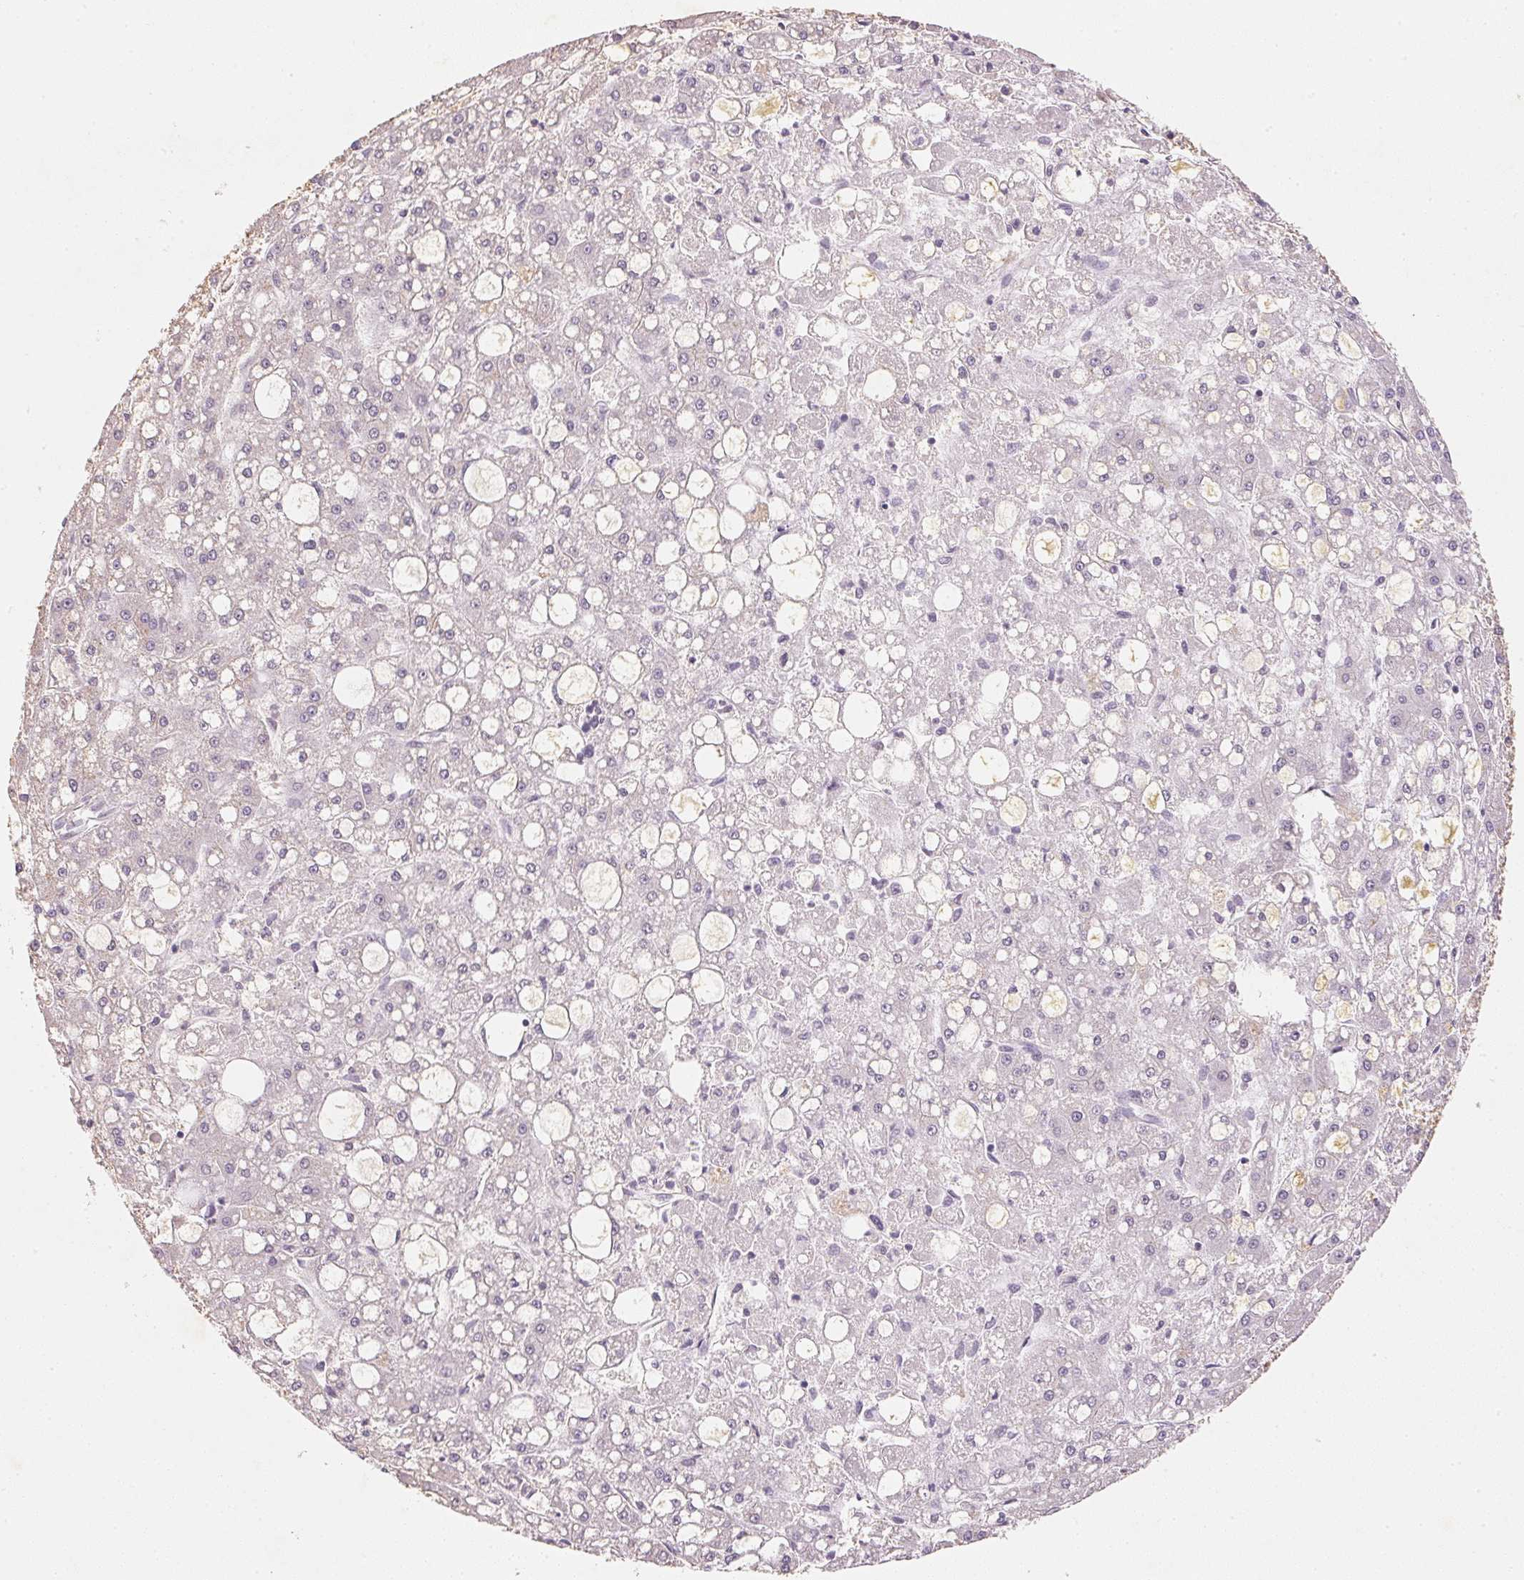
{"staining": {"intensity": "negative", "quantity": "none", "location": "none"}, "tissue": "liver cancer", "cell_type": "Tumor cells", "image_type": "cancer", "snomed": [{"axis": "morphology", "description": "Carcinoma, Hepatocellular, NOS"}, {"axis": "topography", "description": "Liver"}], "caption": "Immunohistochemistry histopathology image of human liver cancer stained for a protein (brown), which exhibits no expression in tumor cells.", "gene": "SMTN", "patient": {"sex": "male", "age": 67}}